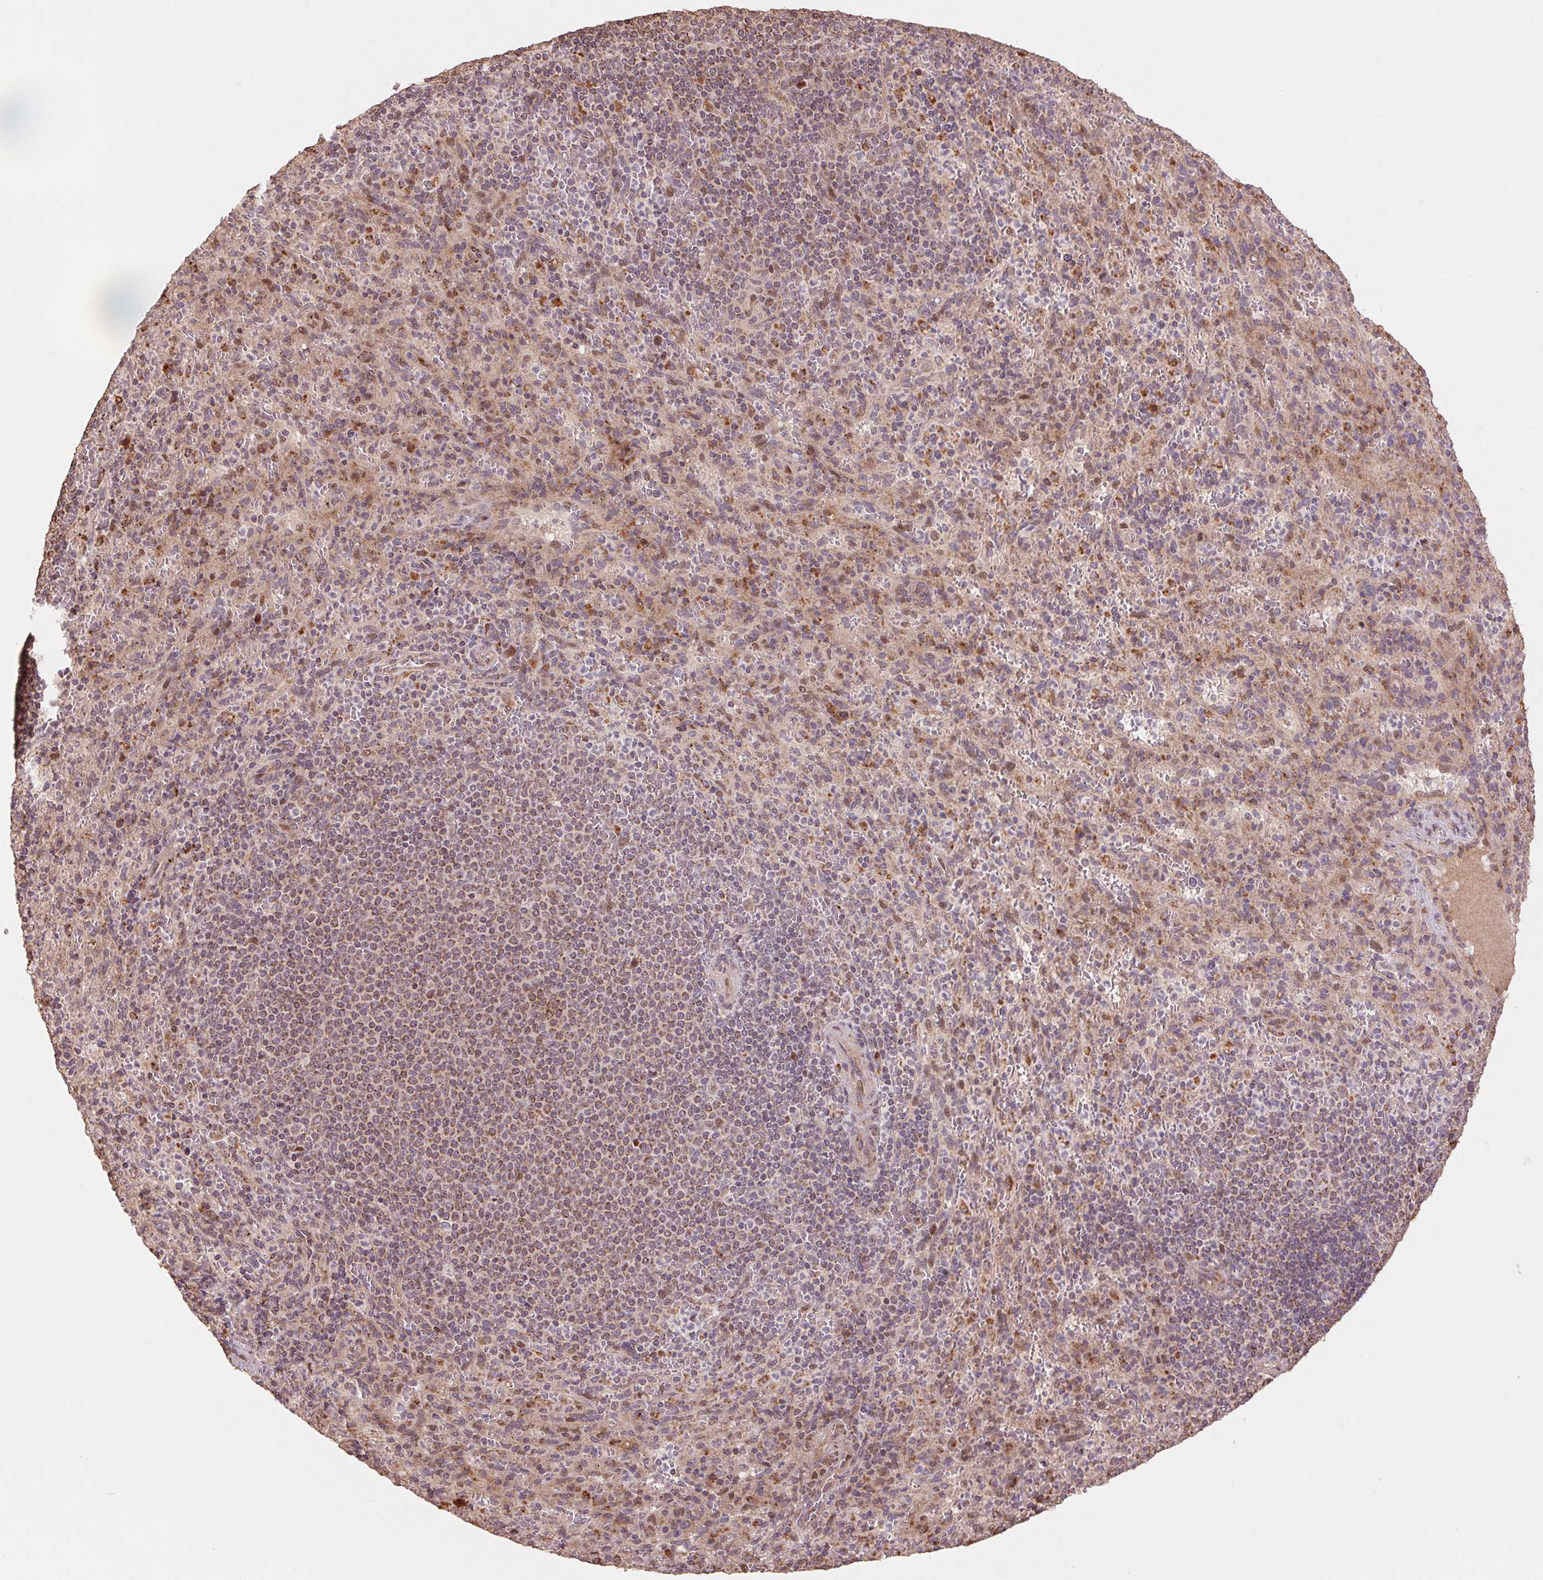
{"staining": {"intensity": "weak", "quantity": "25%-75%", "location": "cytoplasmic/membranous"}, "tissue": "spleen", "cell_type": "Cells in red pulp", "image_type": "normal", "snomed": [{"axis": "morphology", "description": "Normal tissue, NOS"}, {"axis": "topography", "description": "Spleen"}], "caption": "Immunohistochemical staining of normal human spleen shows low levels of weak cytoplasmic/membranous expression in approximately 25%-75% of cells in red pulp.", "gene": "PDHA1", "patient": {"sex": "male", "age": 57}}